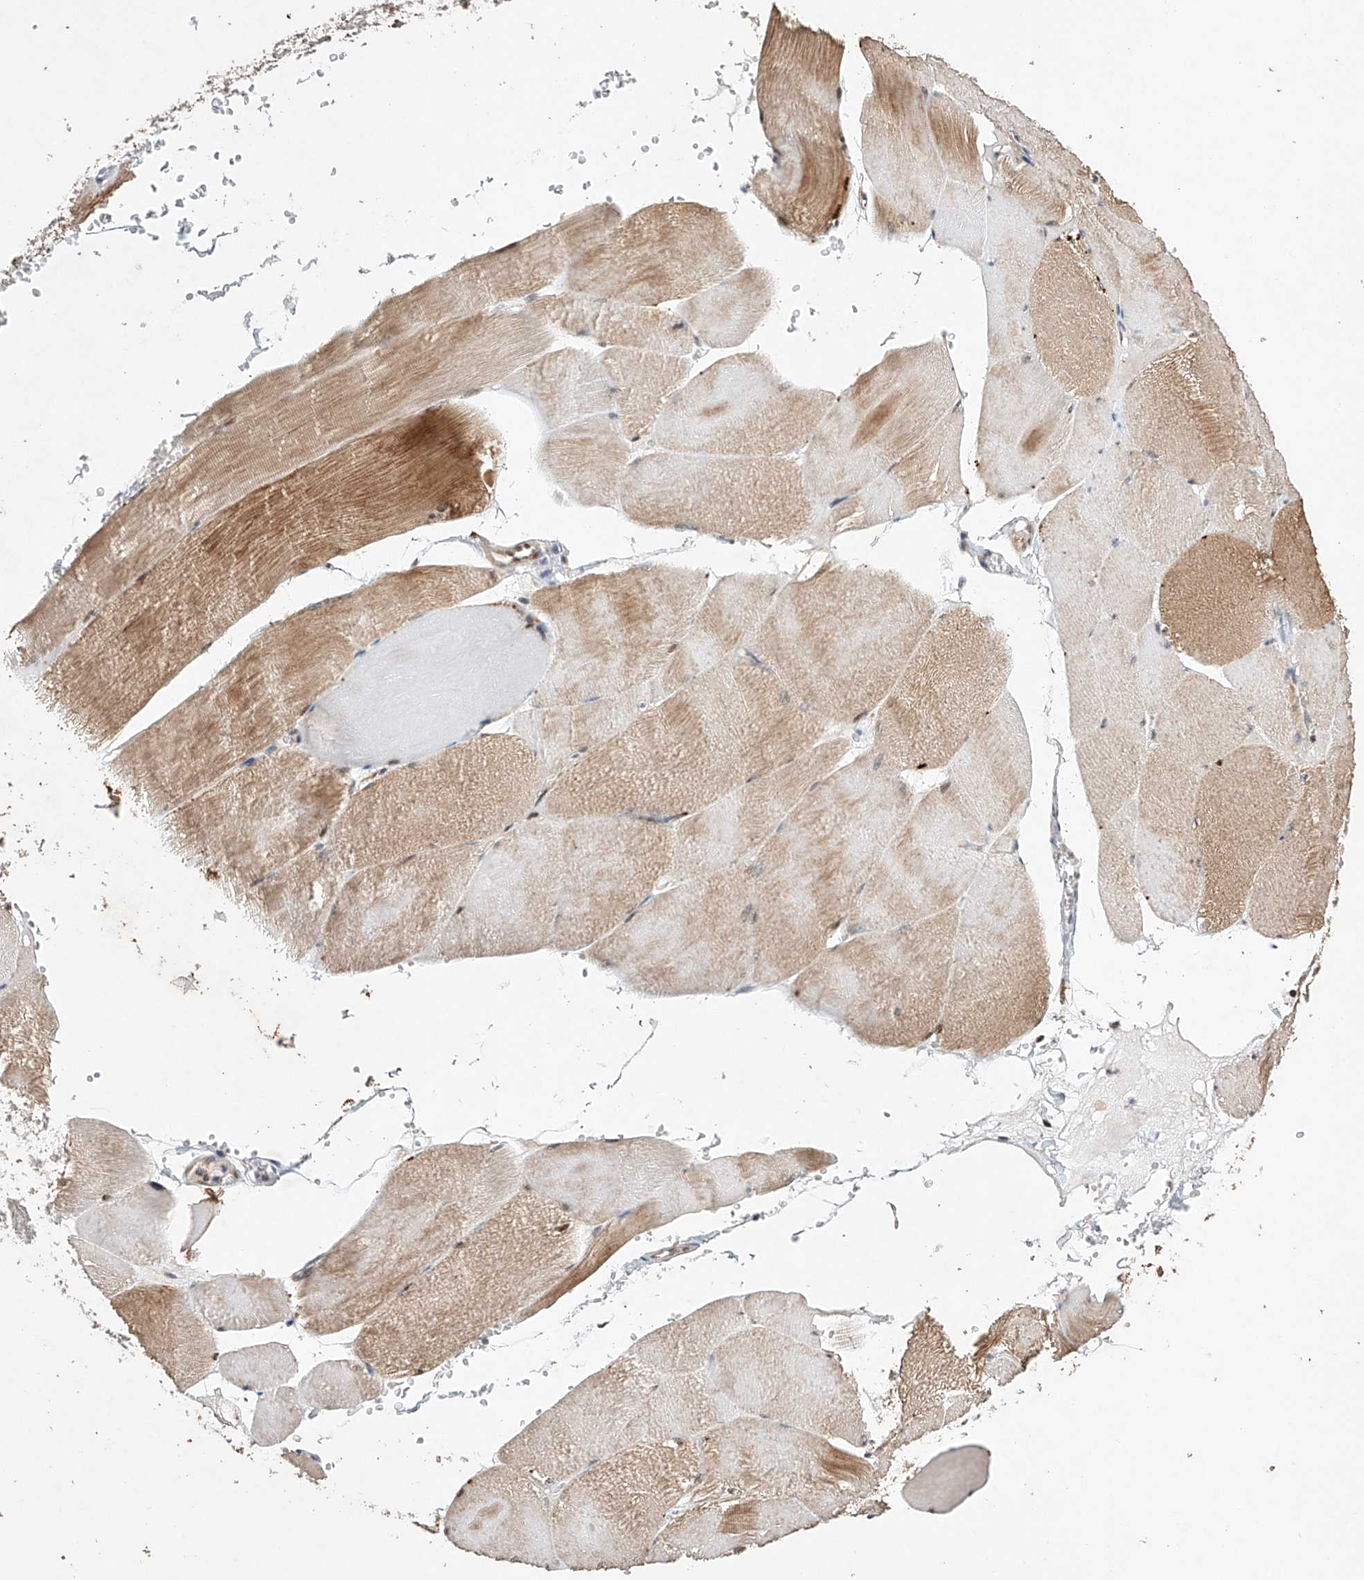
{"staining": {"intensity": "moderate", "quantity": "25%-75%", "location": "cytoplasmic/membranous"}, "tissue": "skeletal muscle", "cell_type": "Myocytes", "image_type": "normal", "snomed": [{"axis": "morphology", "description": "Normal tissue, NOS"}, {"axis": "morphology", "description": "Basal cell carcinoma"}, {"axis": "topography", "description": "Skeletal muscle"}], "caption": "Protein staining displays moderate cytoplasmic/membranous expression in approximately 25%-75% of myocytes in unremarkable skeletal muscle. (Brightfield microscopy of DAB IHC at high magnification).", "gene": "AFG1L", "patient": {"sex": "female", "age": 64}}